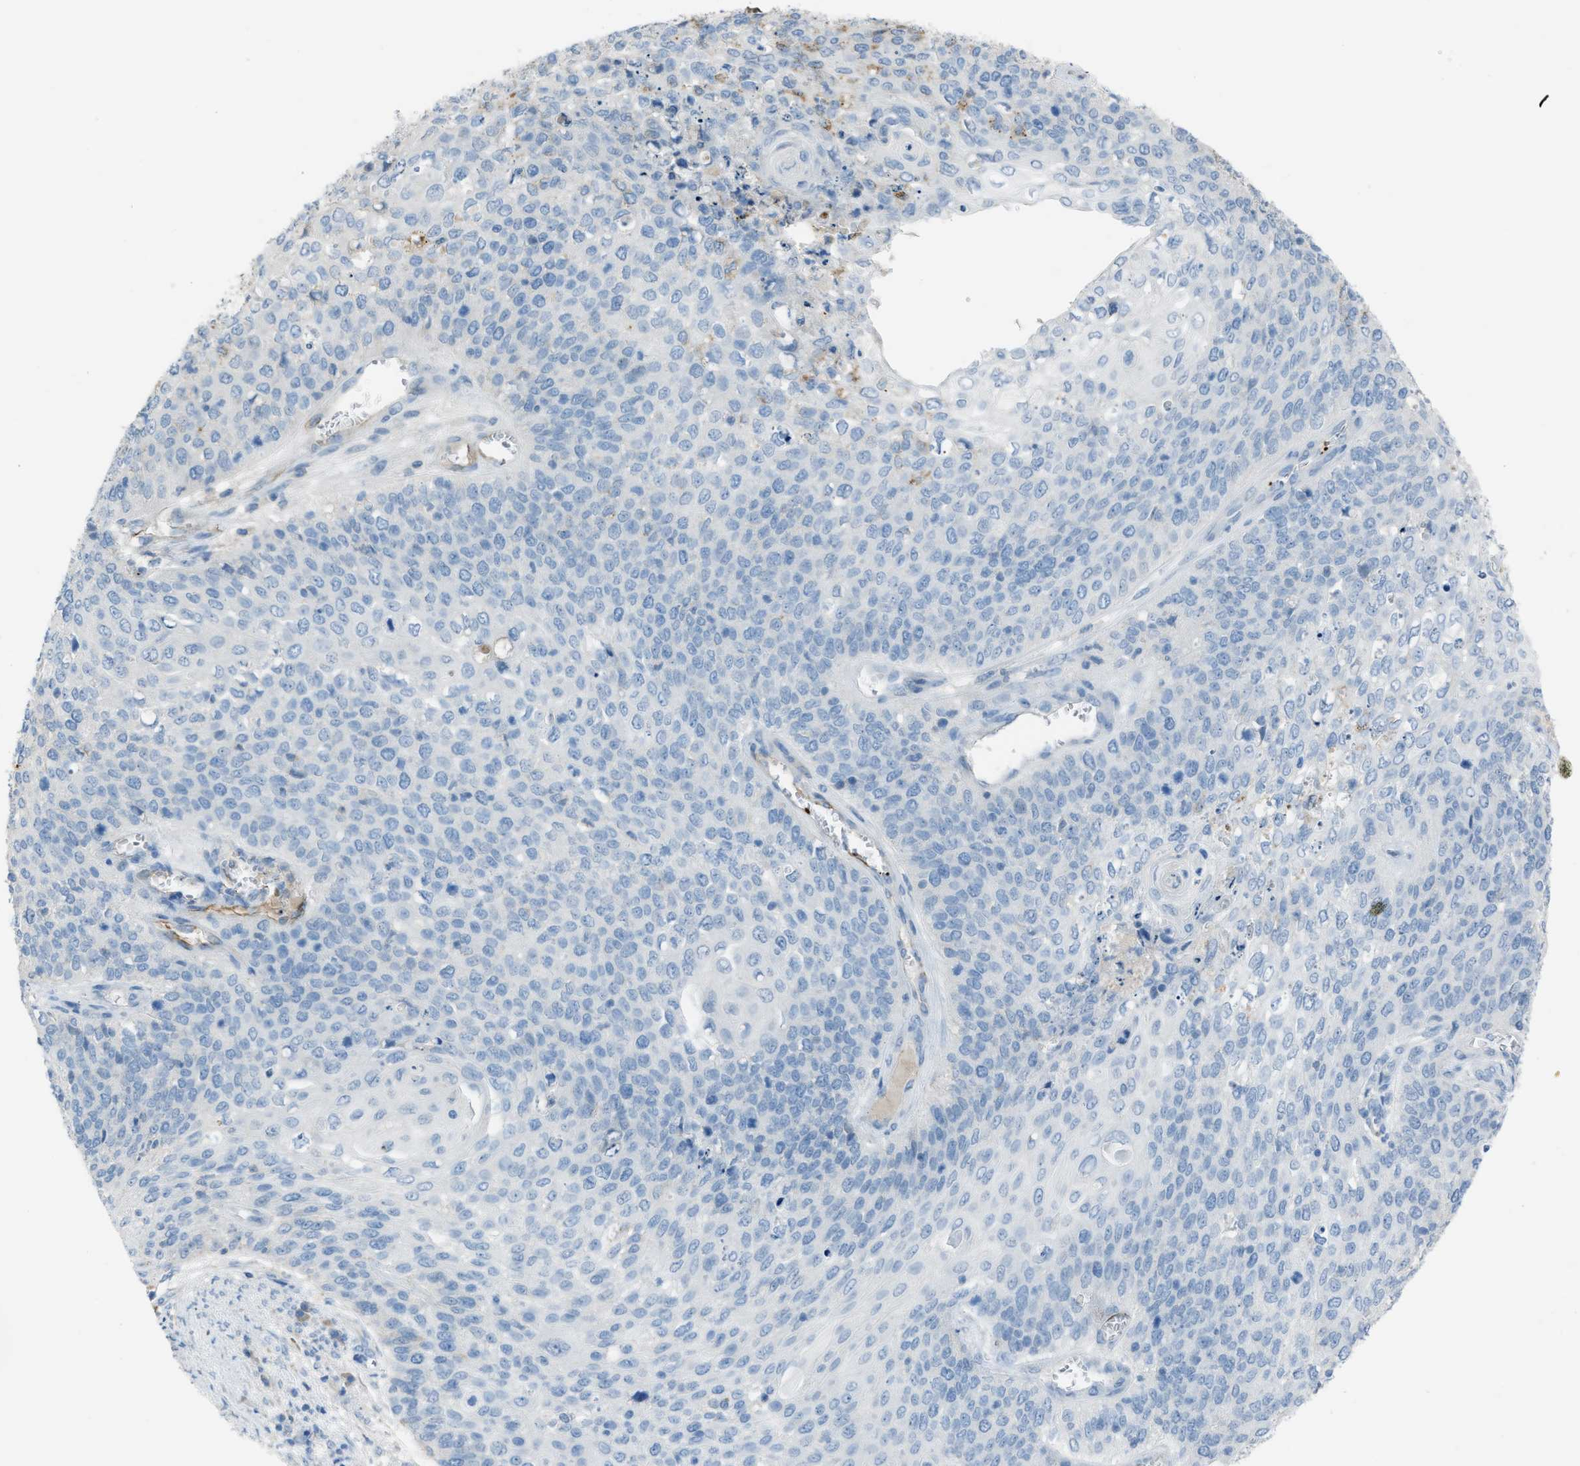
{"staining": {"intensity": "negative", "quantity": "none", "location": "none"}, "tissue": "cervical cancer", "cell_type": "Tumor cells", "image_type": "cancer", "snomed": [{"axis": "morphology", "description": "Squamous cell carcinoma, NOS"}, {"axis": "topography", "description": "Cervix"}], "caption": "Cervical squamous cell carcinoma stained for a protein using immunohistochemistry demonstrates no expression tumor cells.", "gene": "SLC22A15", "patient": {"sex": "female", "age": 39}}